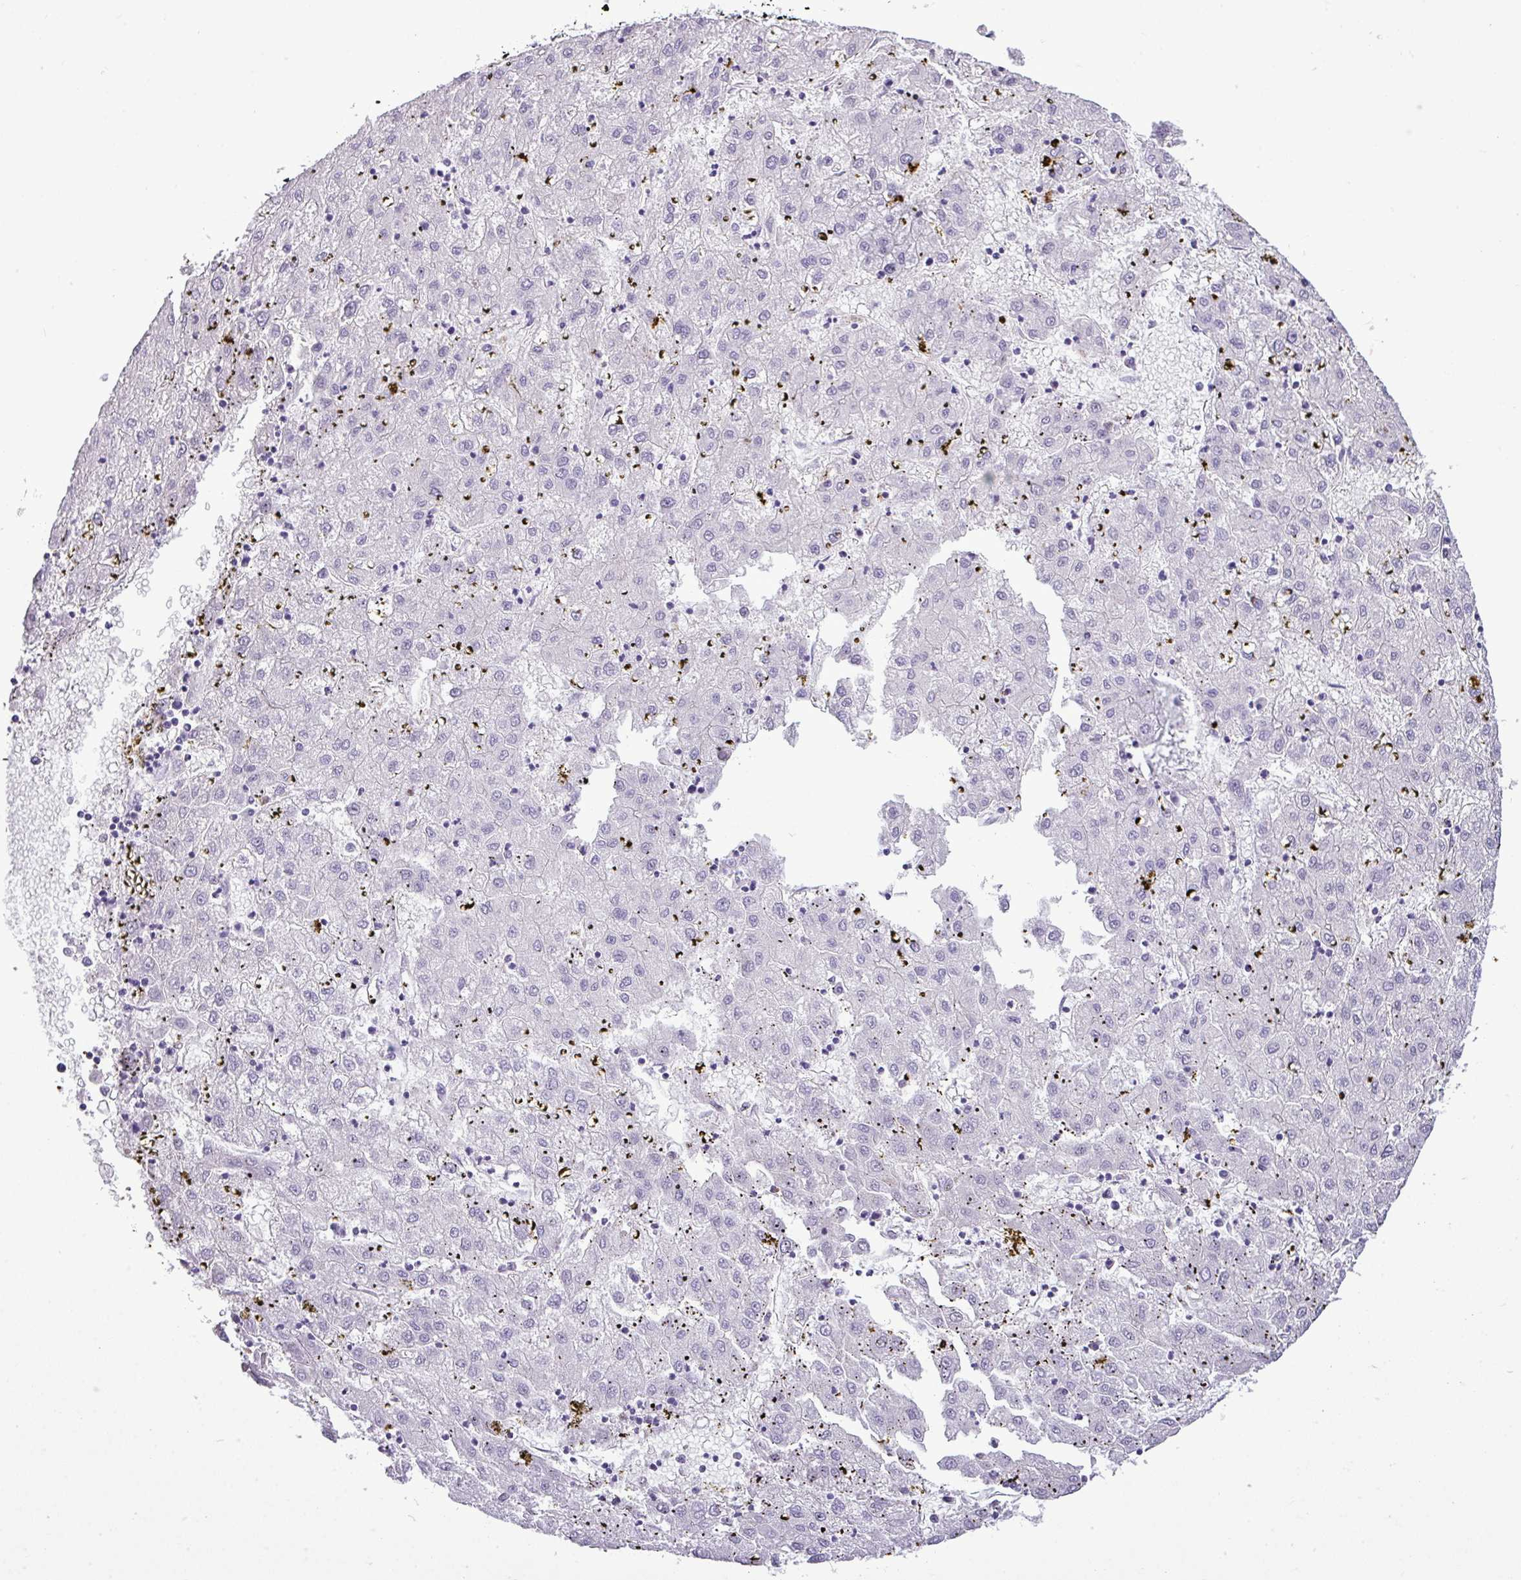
{"staining": {"intensity": "negative", "quantity": "none", "location": "none"}, "tissue": "liver cancer", "cell_type": "Tumor cells", "image_type": "cancer", "snomed": [{"axis": "morphology", "description": "Carcinoma, Hepatocellular, NOS"}, {"axis": "topography", "description": "Liver"}], "caption": "This is a image of immunohistochemistry staining of liver hepatocellular carcinoma, which shows no expression in tumor cells.", "gene": "RBMXL2", "patient": {"sex": "male", "age": 72}}